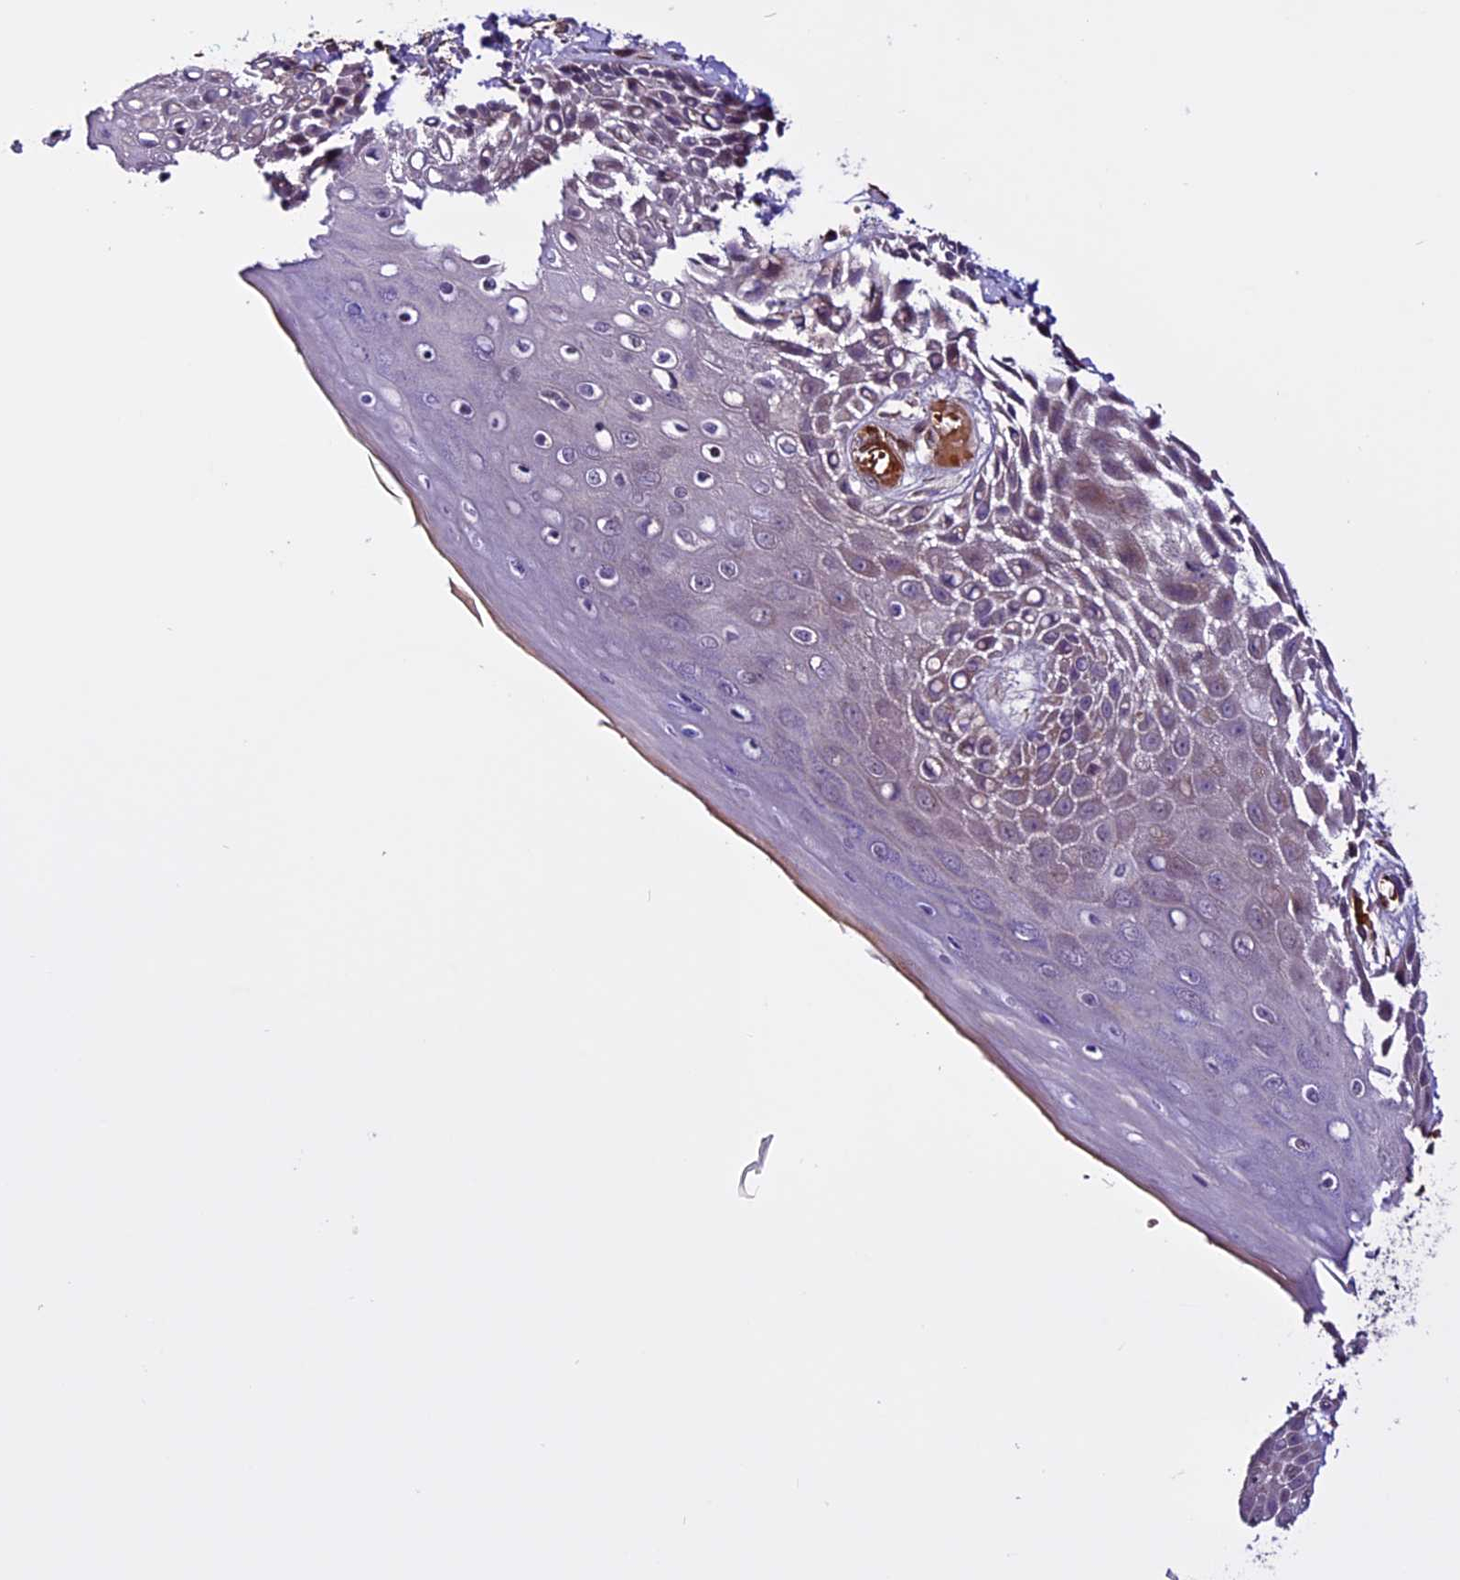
{"staining": {"intensity": "weak", "quantity": "25%-75%", "location": "cytoplasmic/membranous"}, "tissue": "skin", "cell_type": "Epidermal cells", "image_type": "normal", "snomed": [{"axis": "morphology", "description": "Normal tissue, NOS"}, {"axis": "topography", "description": "Anal"}], "caption": "IHC (DAB (3,3'-diaminobenzidine)) staining of unremarkable skin demonstrates weak cytoplasmic/membranous protein staining in about 25%-75% of epidermal cells.", "gene": "RINL", "patient": {"sex": "male", "age": 78}}